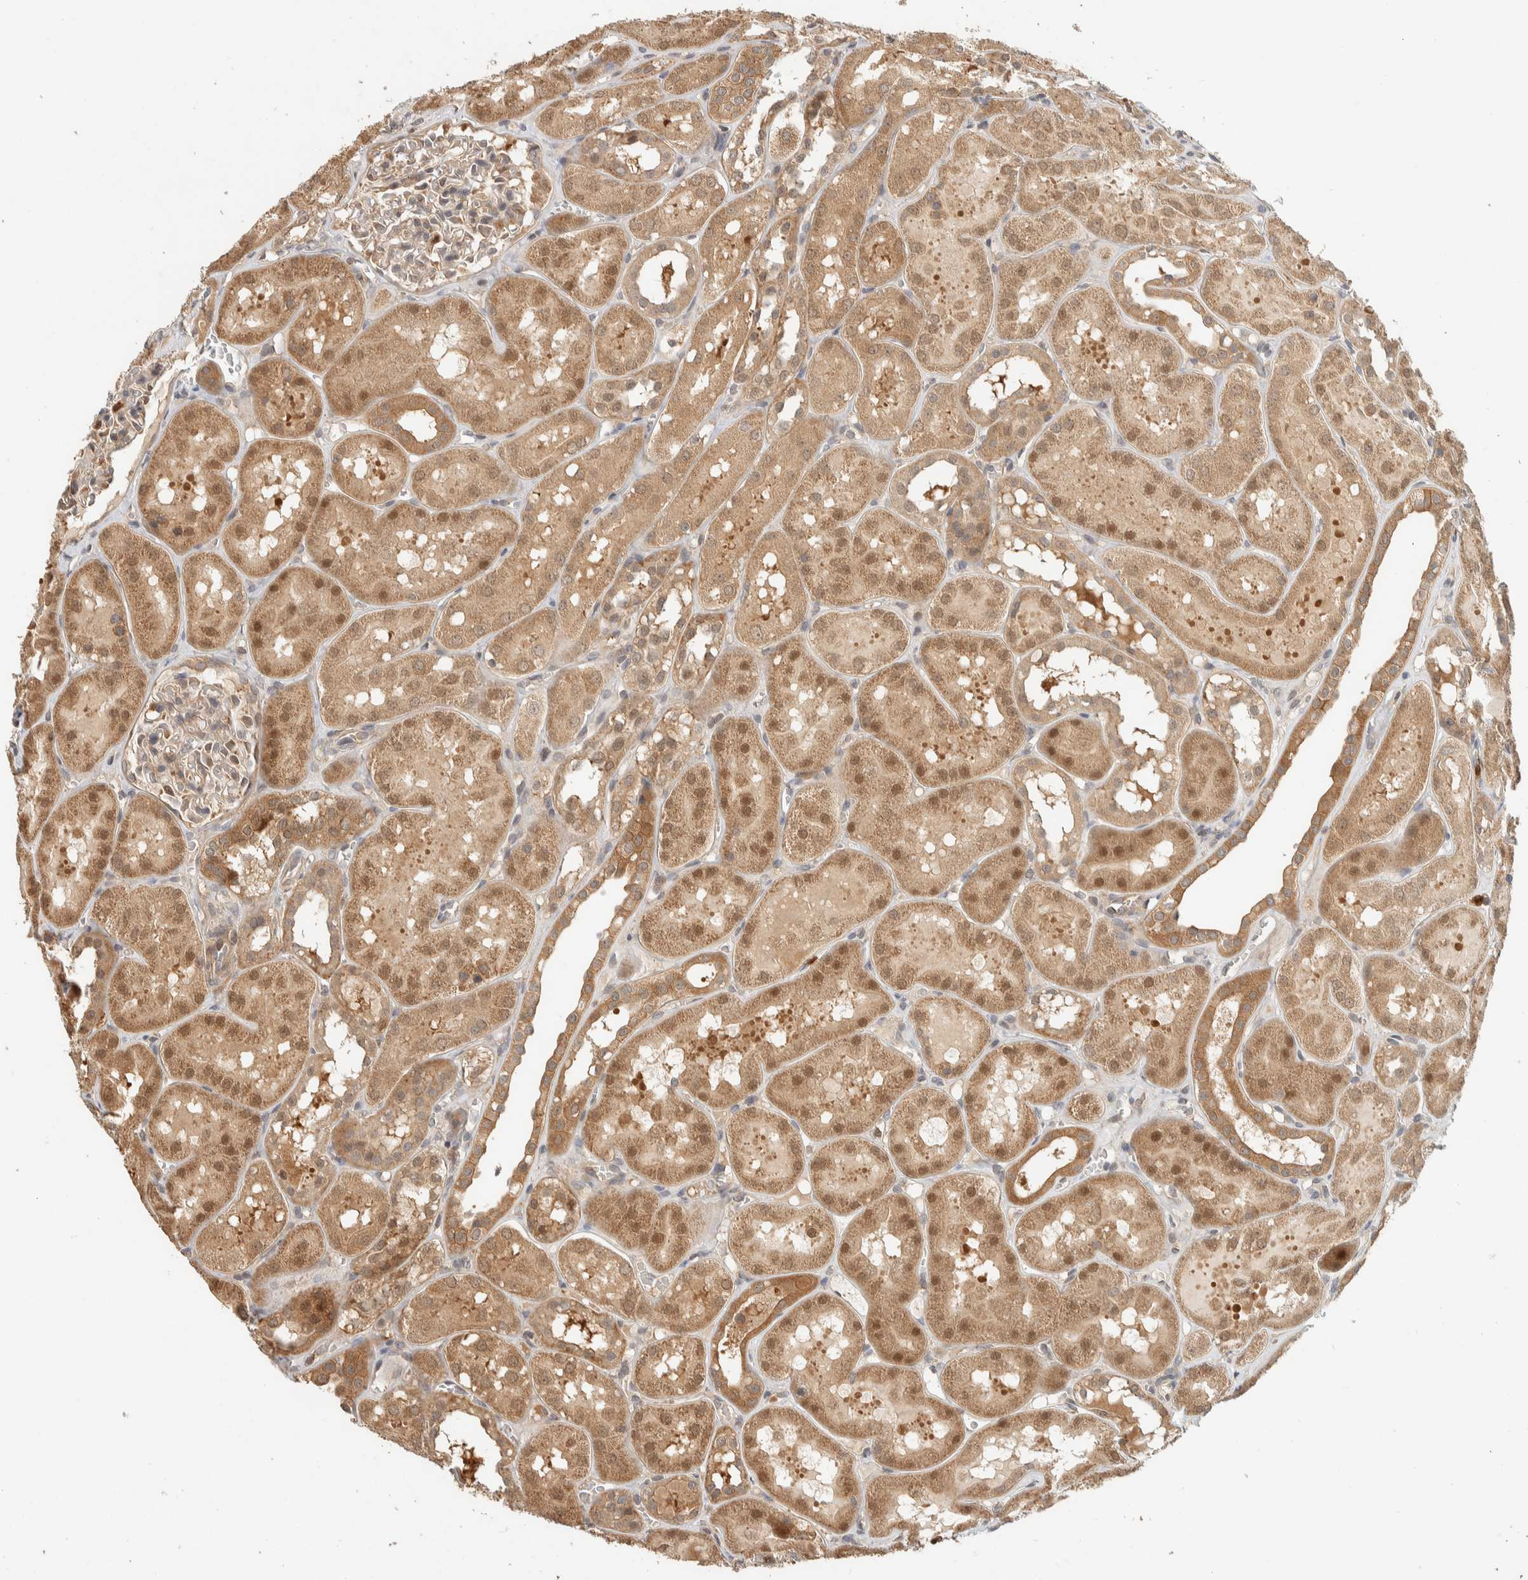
{"staining": {"intensity": "weak", "quantity": "25%-75%", "location": "cytoplasmic/membranous"}, "tissue": "kidney", "cell_type": "Cells in glomeruli", "image_type": "normal", "snomed": [{"axis": "morphology", "description": "Normal tissue, NOS"}, {"axis": "topography", "description": "Kidney"}, {"axis": "topography", "description": "Urinary bladder"}], "caption": "A brown stain highlights weak cytoplasmic/membranous staining of a protein in cells in glomeruli of benign kidney.", "gene": "ADSS2", "patient": {"sex": "male", "age": 16}}